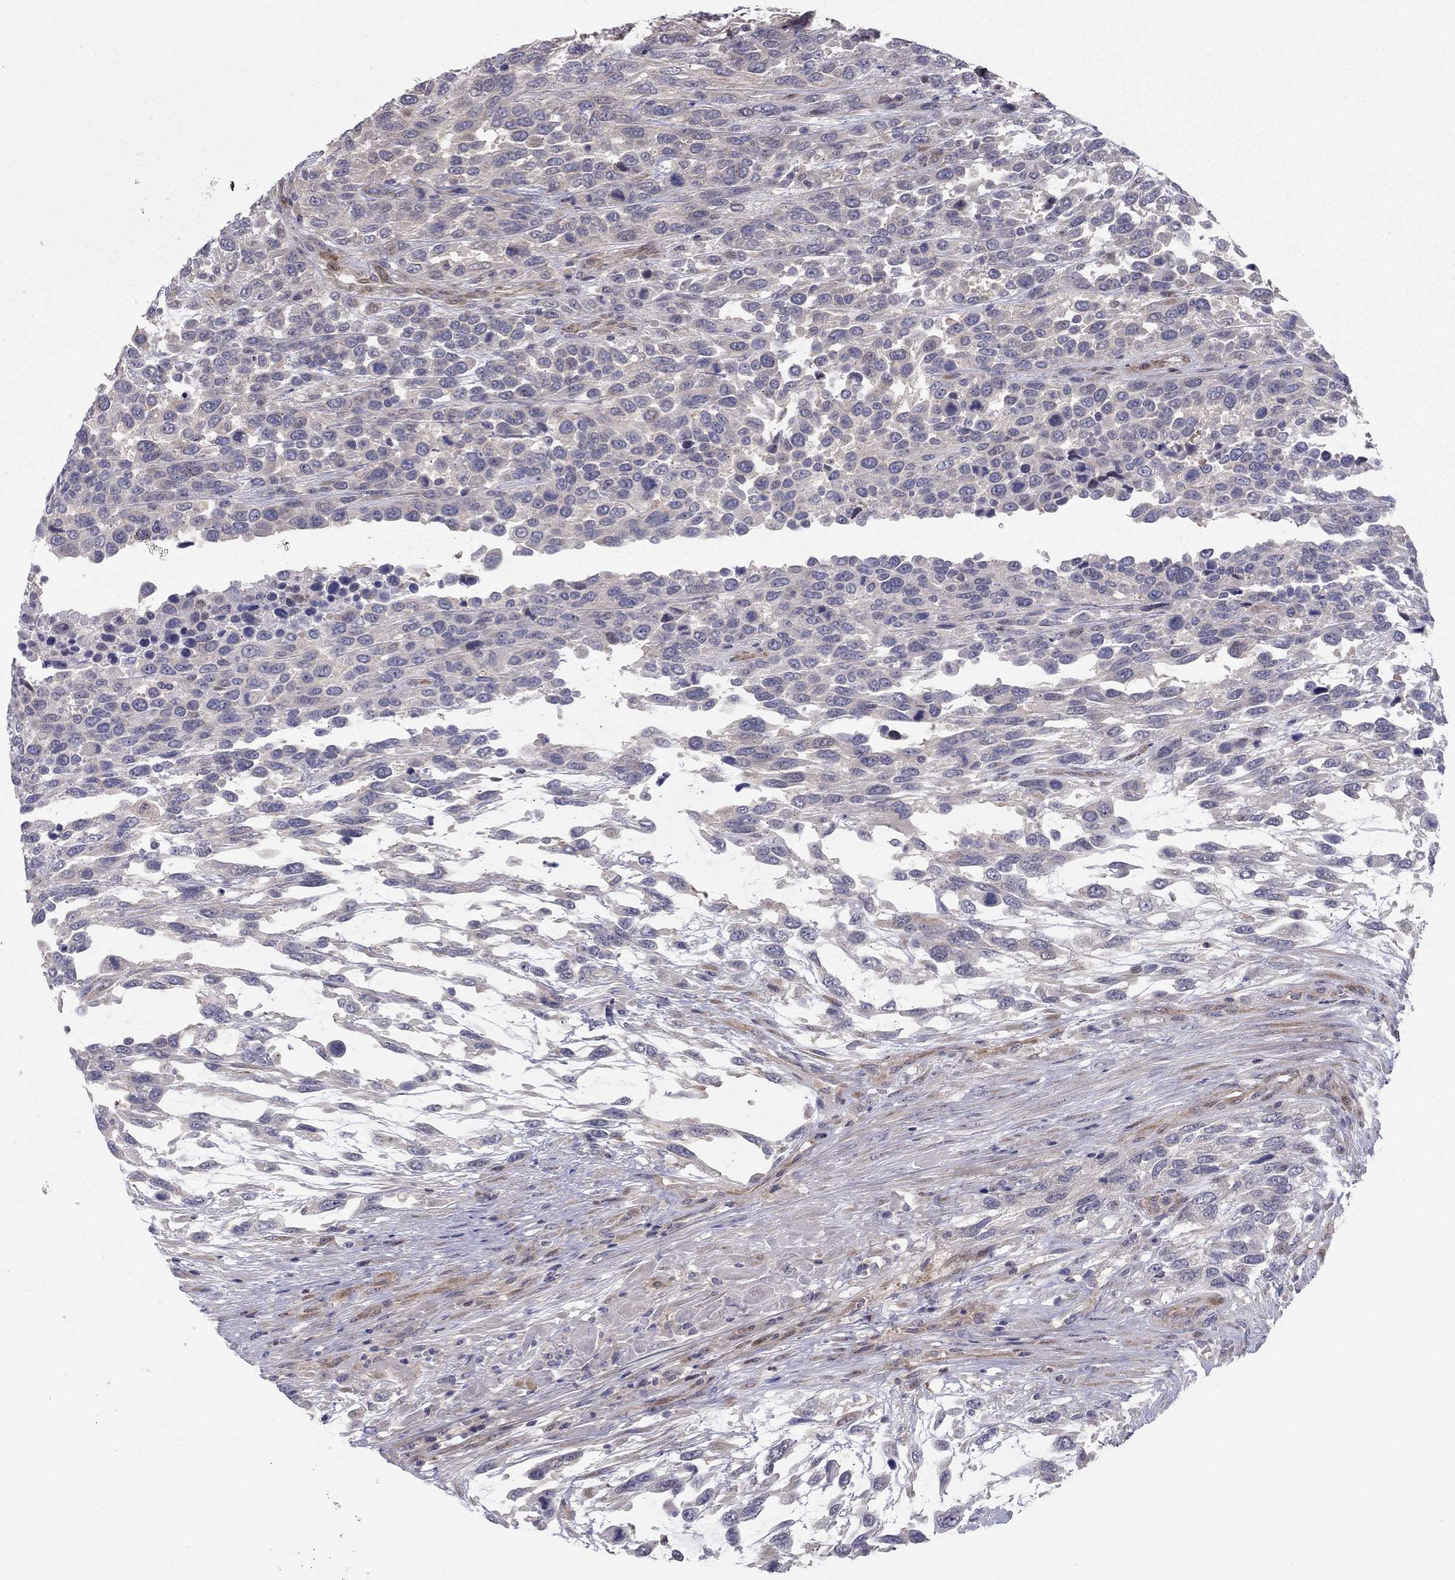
{"staining": {"intensity": "negative", "quantity": "none", "location": "none"}, "tissue": "urothelial cancer", "cell_type": "Tumor cells", "image_type": "cancer", "snomed": [{"axis": "morphology", "description": "Urothelial carcinoma, High grade"}, {"axis": "topography", "description": "Urinary bladder"}], "caption": "Tumor cells are negative for brown protein staining in urothelial cancer. (DAB (3,3'-diaminobenzidine) immunohistochemistry (IHC) visualized using brightfield microscopy, high magnification).", "gene": "DUSP7", "patient": {"sex": "female", "age": 70}}